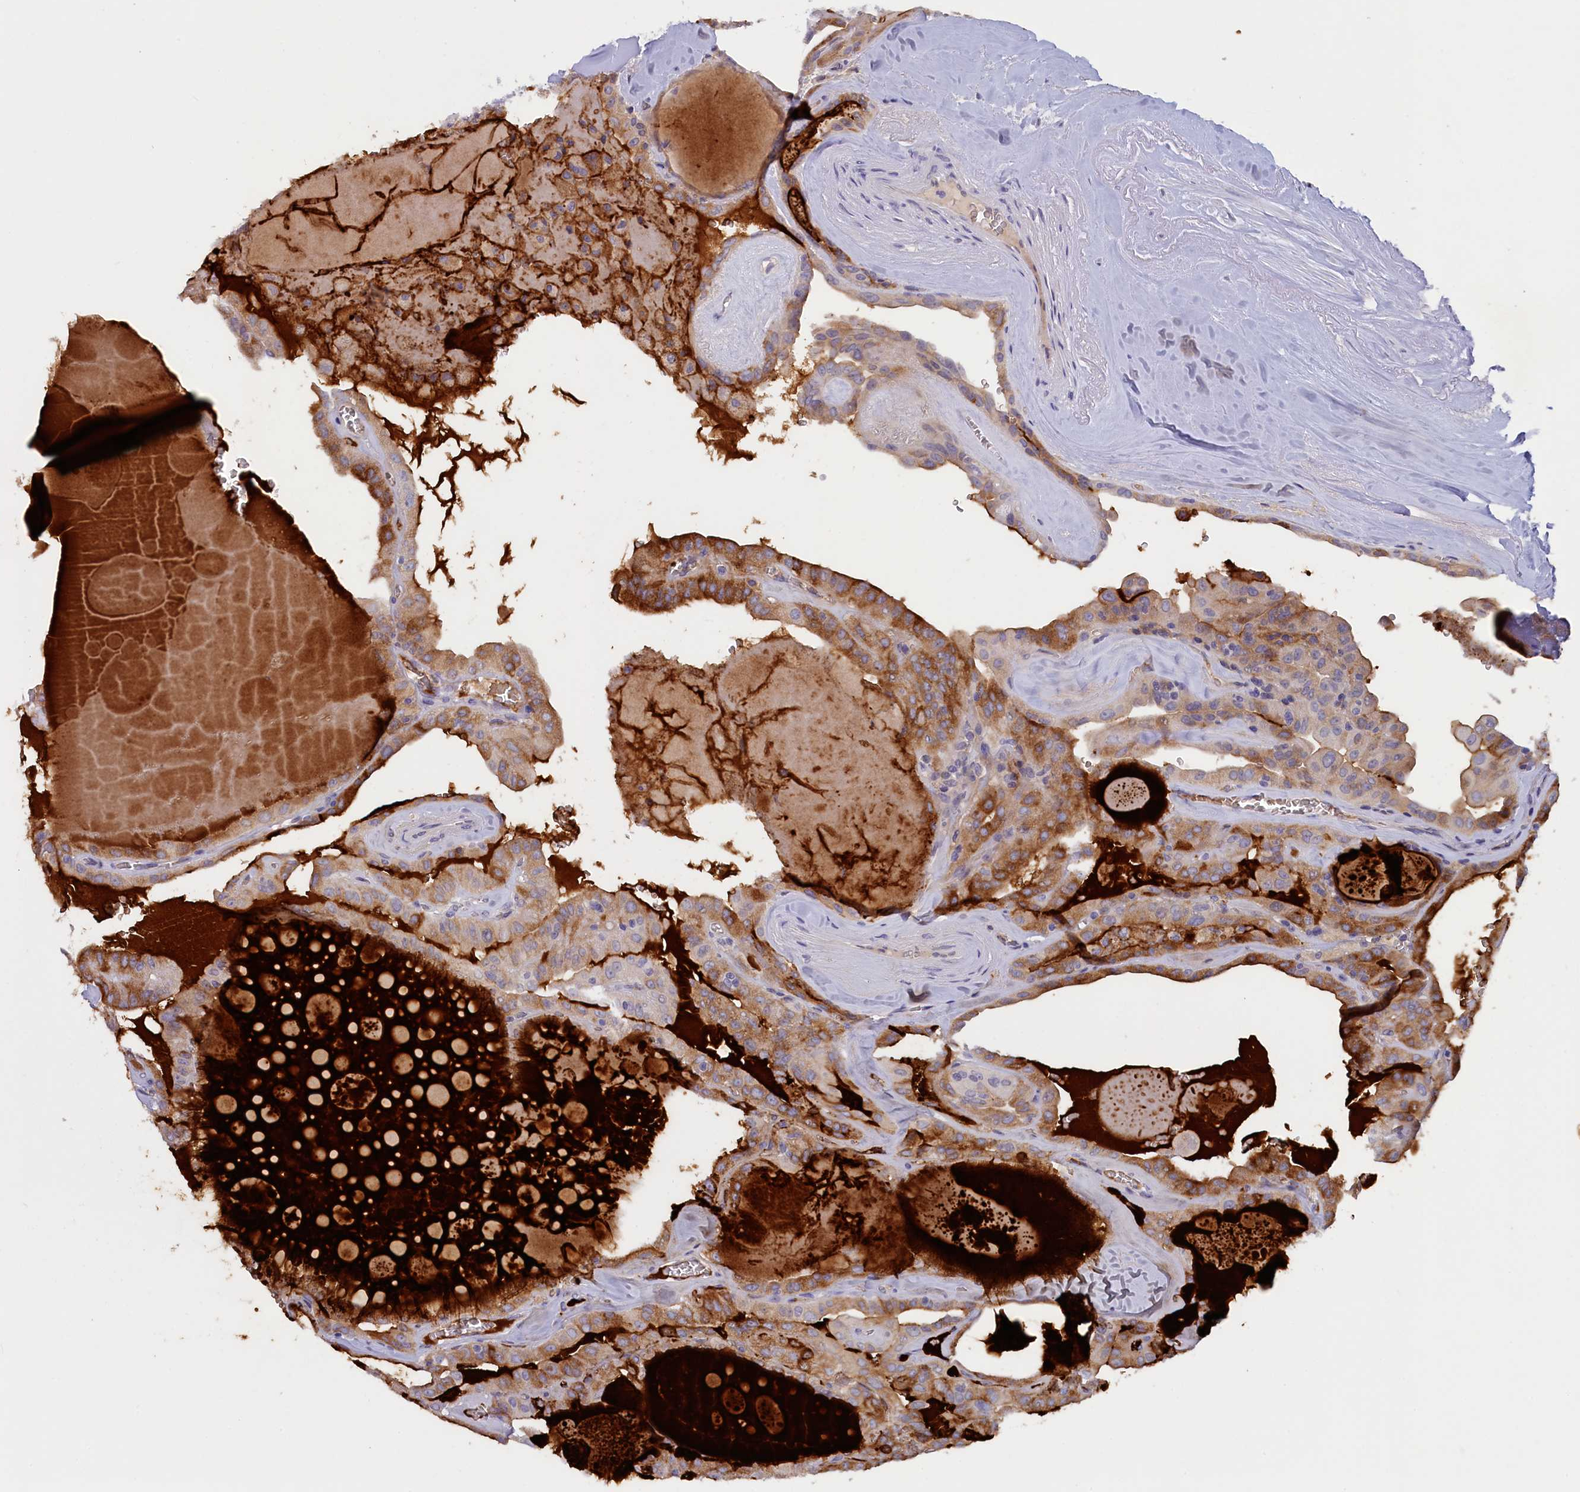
{"staining": {"intensity": "moderate", "quantity": ">75%", "location": "cytoplasmic/membranous"}, "tissue": "thyroid cancer", "cell_type": "Tumor cells", "image_type": "cancer", "snomed": [{"axis": "morphology", "description": "Papillary adenocarcinoma, NOS"}, {"axis": "topography", "description": "Thyroid gland"}], "caption": "An immunohistochemistry photomicrograph of tumor tissue is shown. Protein staining in brown labels moderate cytoplasmic/membranous positivity in thyroid papillary adenocarcinoma within tumor cells.", "gene": "ZSWIM4", "patient": {"sex": "male", "age": 52}}